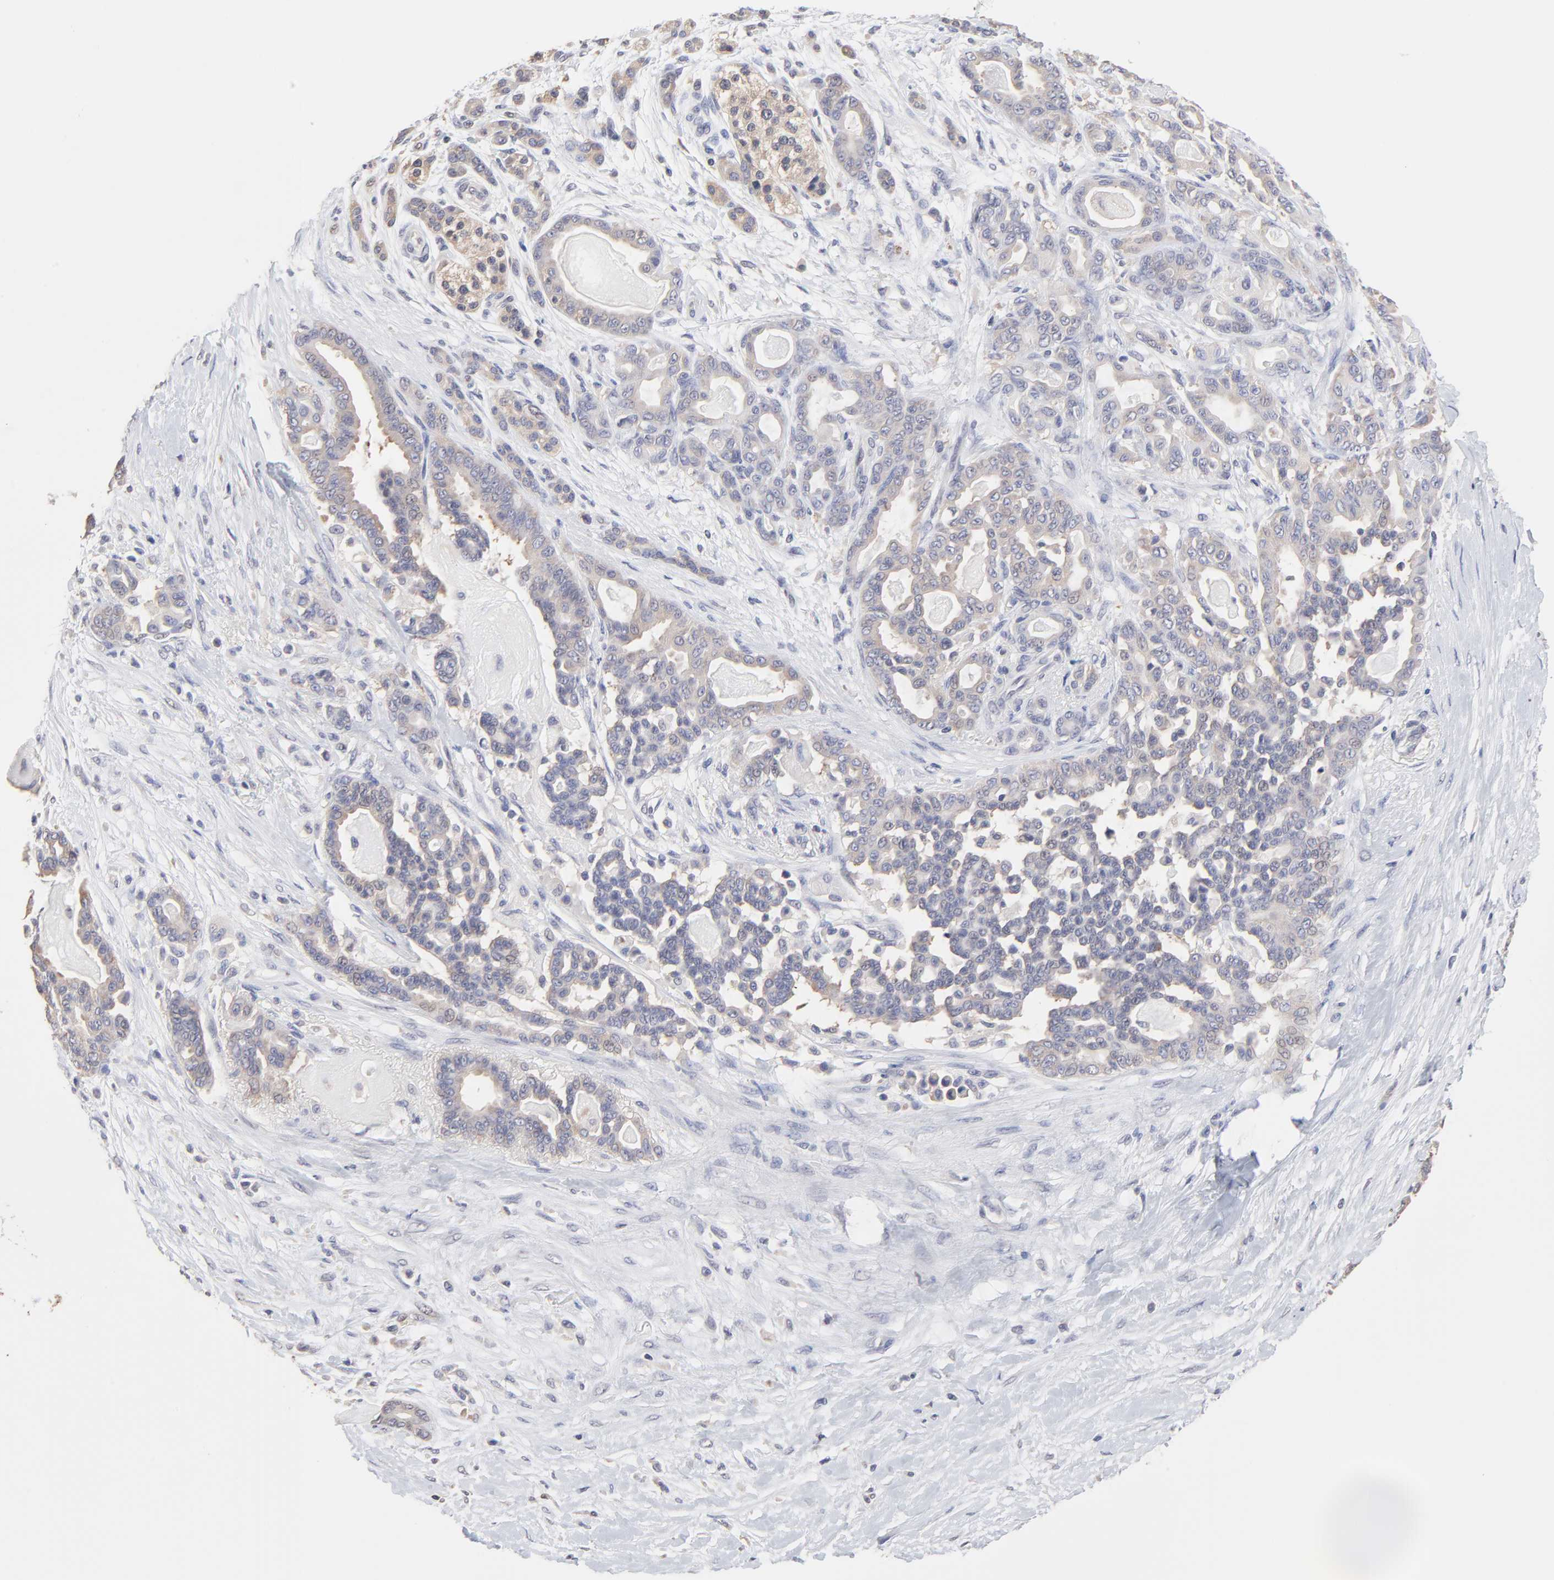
{"staining": {"intensity": "weak", "quantity": "<25%", "location": "cytoplasmic/membranous"}, "tissue": "pancreatic cancer", "cell_type": "Tumor cells", "image_type": "cancer", "snomed": [{"axis": "morphology", "description": "Adenocarcinoma, NOS"}, {"axis": "topography", "description": "Pancreas"}], "caption": "Immunohistochemical staining of pancreatic cancer reveals no significant expression in tumor cells.", "gene": "CCT2", "patient": {"sex": "male", "age": 63}}